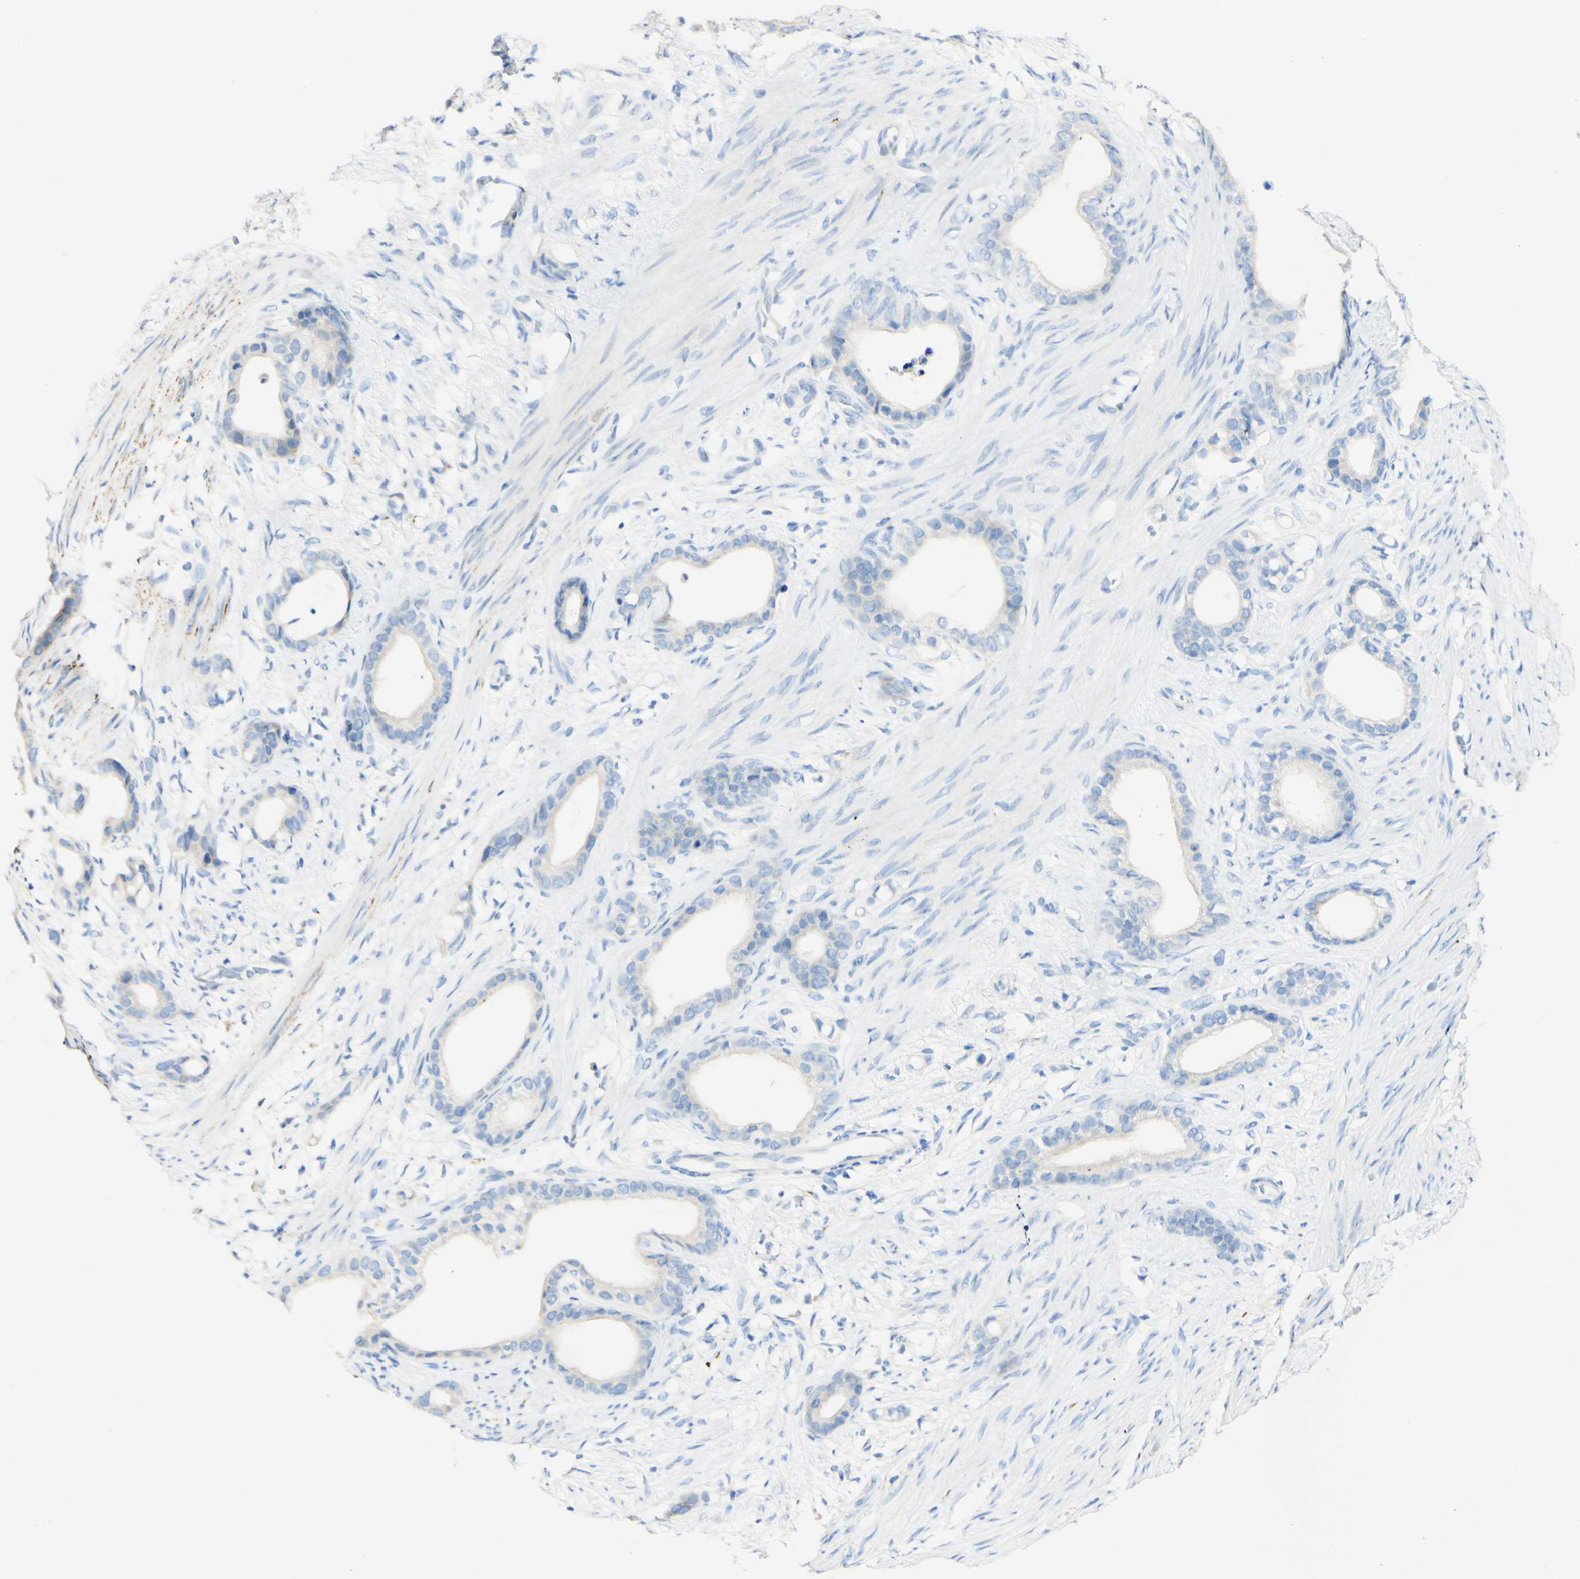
{"staining": {"intensity": "negative", "quantity": "none", "location": "none"}, "tissue": "stomach cancer", "cell_type": "Tumor cells", "image_type": "cancer", "snomed": [{"axis": "morphology", "description": "Adenocarcinoma, NOS"}, {"axis": "topography", "description": "Stomach"}], "caption": "Immunohistochemical staining of human stomach cancer (adenocarcinoma) exhibits no significant expression in tumor cells.", "gene": "FGF4", "patient": {"sex": "female", "age": 75}}